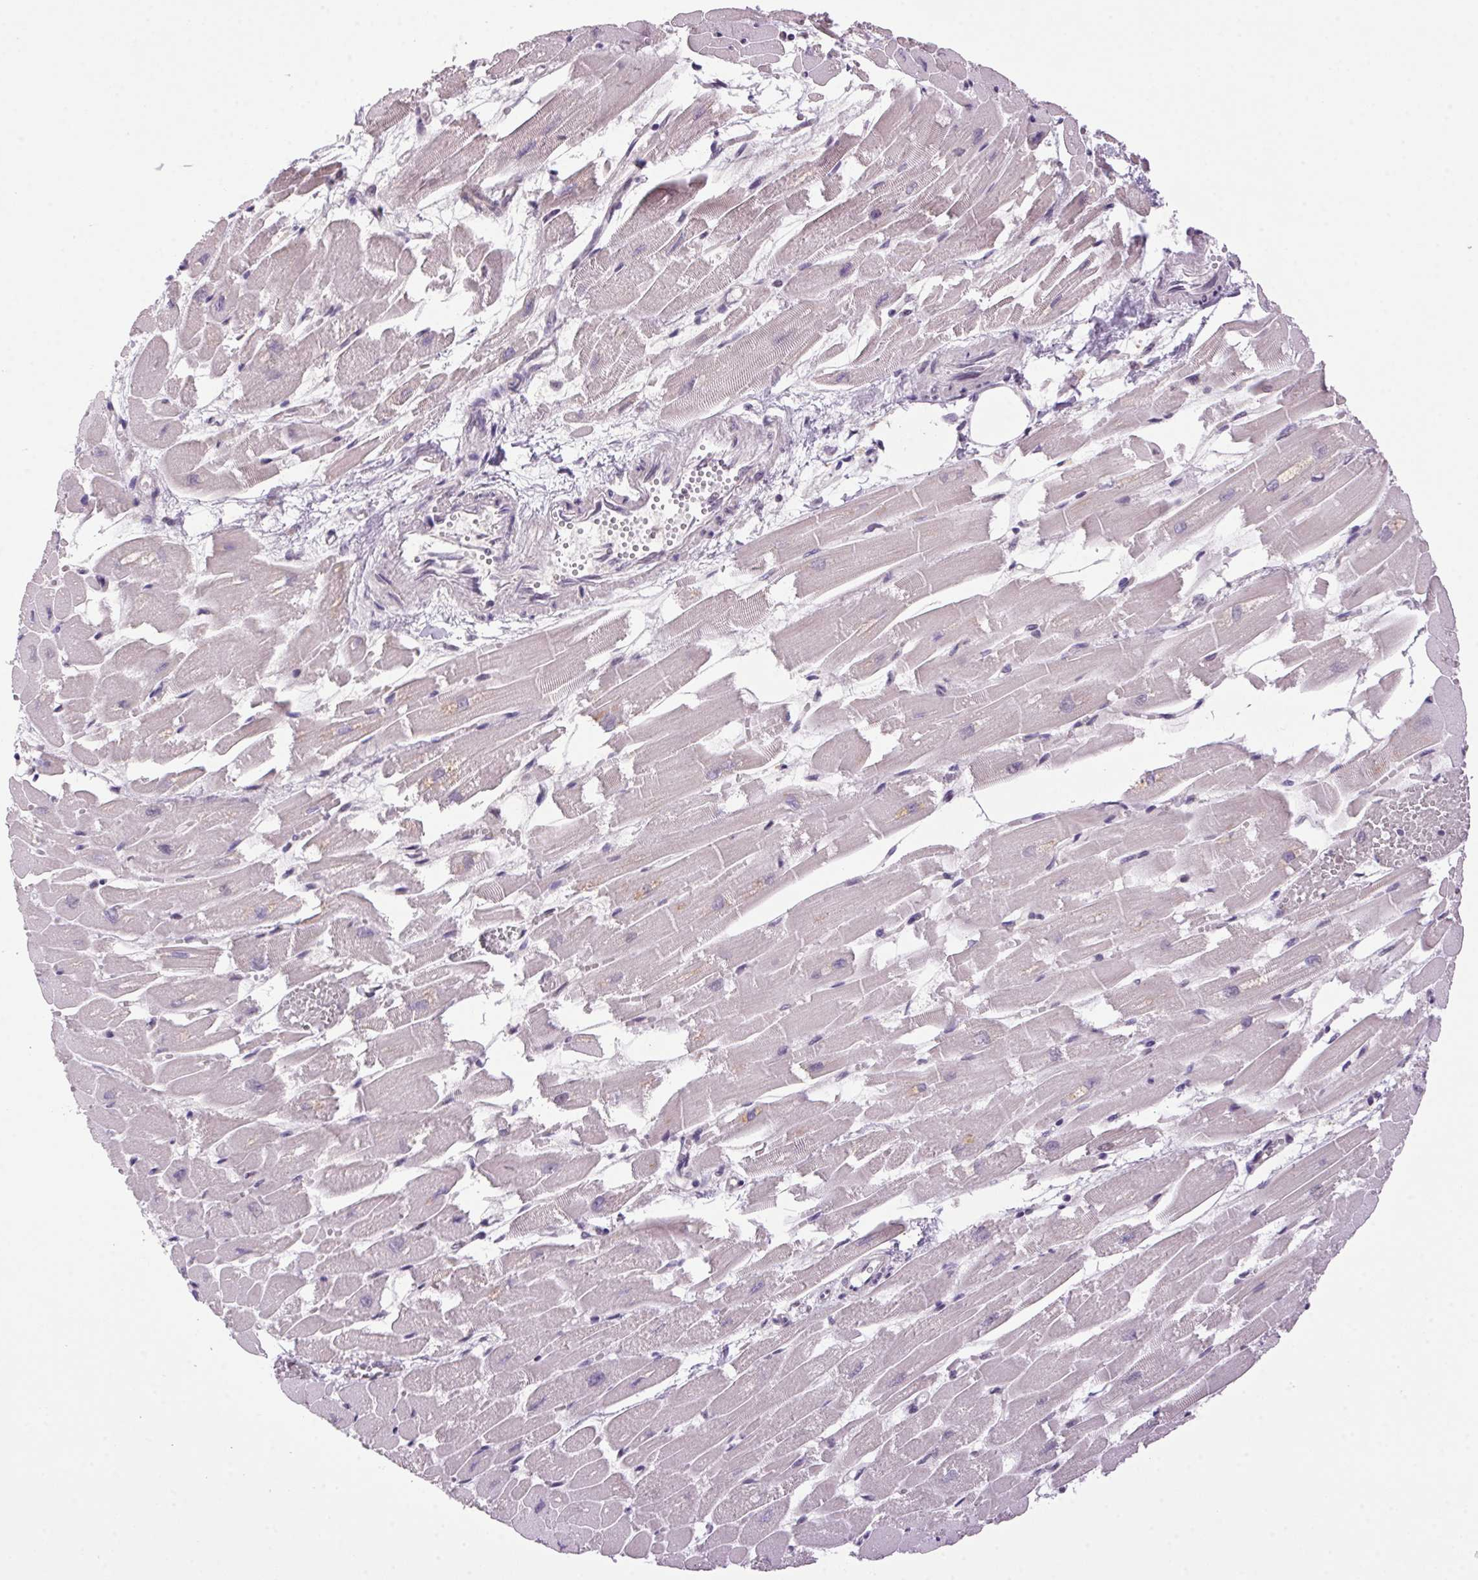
{"staining": {"intensity": "weak", "quantity": "<25%", "location": "cytoplasmic/membranous,nuclear"}, "tissue": "heart muscle", "cell_type": "Cardiomyocytes", "image_type": "normal", "snomed": [{"axis": "morphology", "description": "Normal tissue, NOS"}, {"axis": "topography", "description": "Heart"}], "caption": "This is a image of immunohistochemistry (IHC) staining of normal heart muscle, which shows no expression in cardiomyocytes.", "gene": "AKR1E2", "patient": {"sex": "female", "age": 52}}